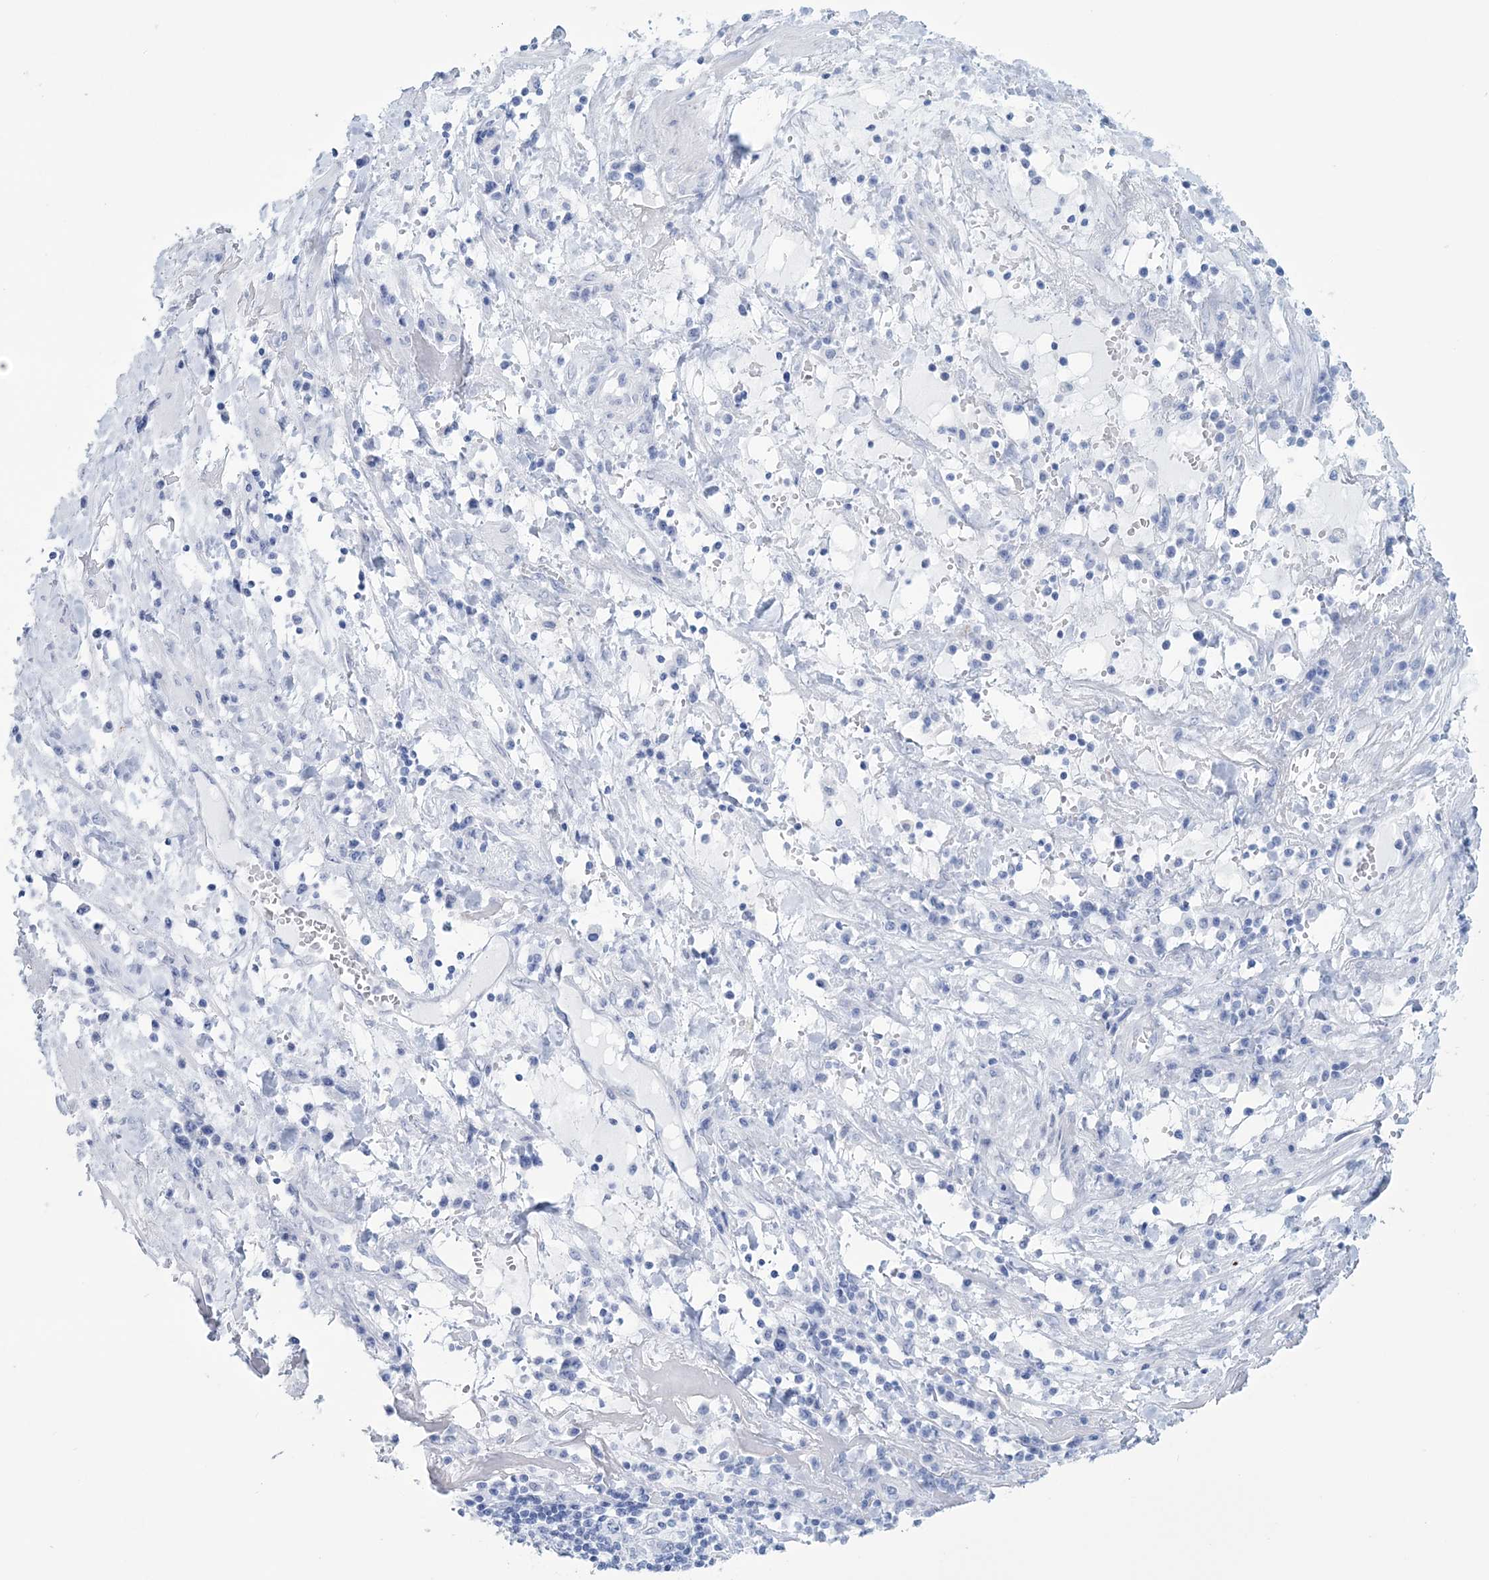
{"staining": {"intensity": "negative", "quantity": "none", "location": "none"}, "tissue": "endometrial cancer", "cell_type": "Tumor cells", "image_type": "cancer", "snomed": [{"axis": "morphology", "description": "Adenocarcinoma, NOS"}, {"axis": "topography", "description": "Endometrium"}], "caption": "IHC of human adenocarcinoma (endometrial) reveals no positivity in tumor cells.", "gene": "DPCD", "patient": {"sex": "female", "age": 49}}